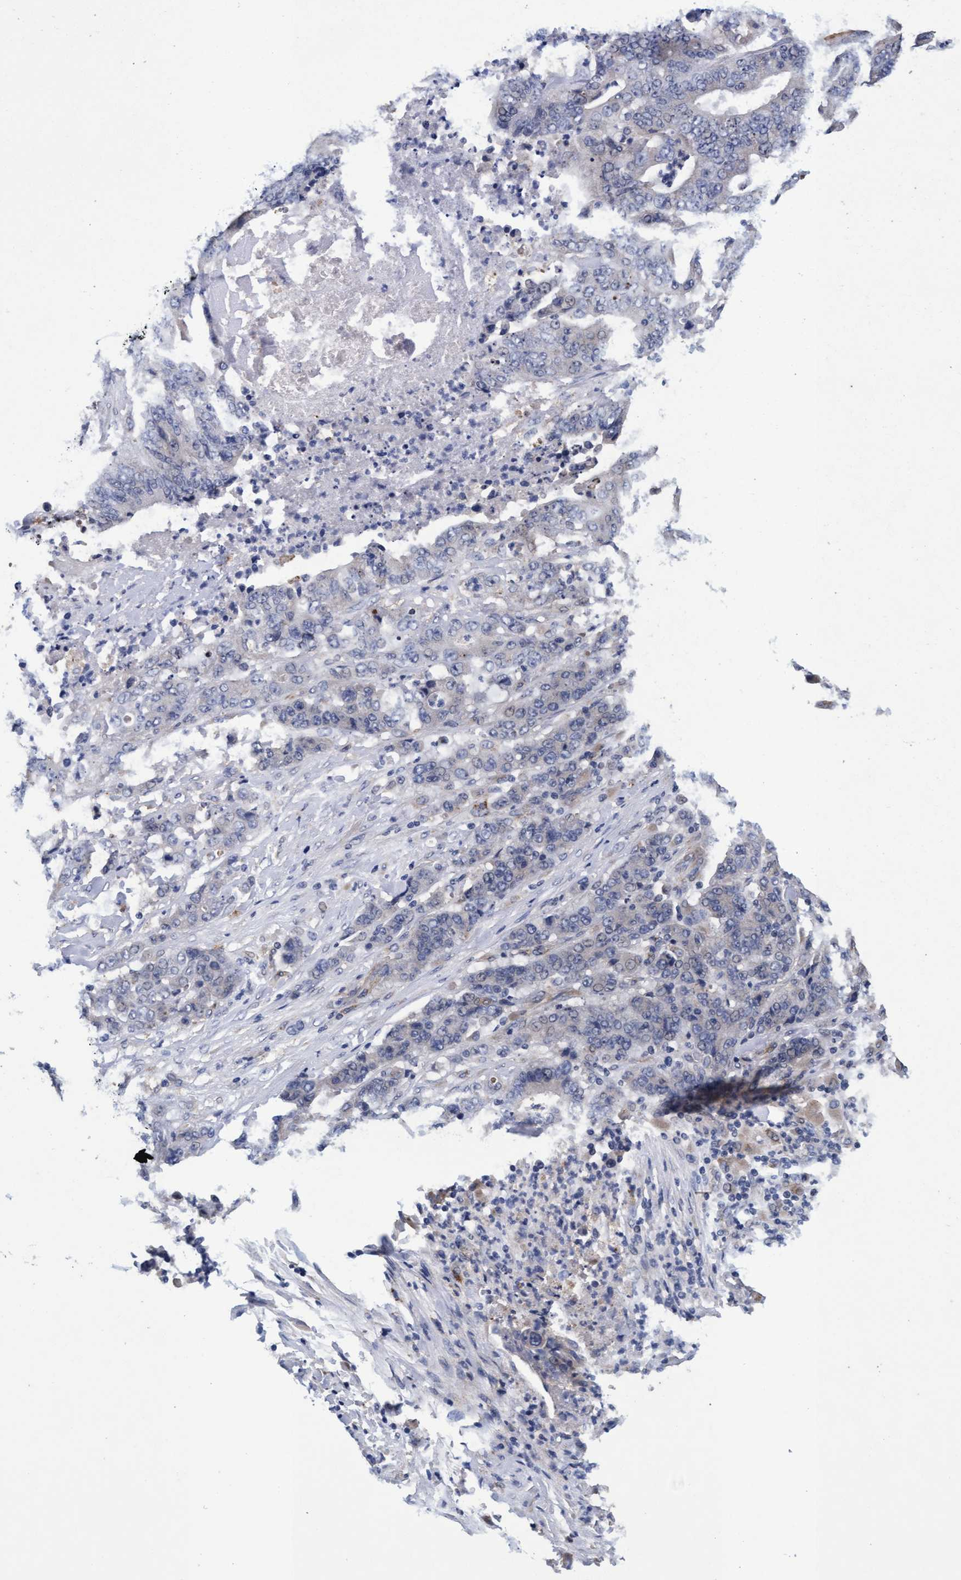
{"staining": {"intensity": "negative", "quantity": "none", "location": "none"}, "tissue": "stomach cancer", "cell_type": "Tumor cells", "image_type": "cancer", "snomed": [{"axis": "morphology", "description": "Adenocarcinoma, NOS"}, {"axis": "topography", "description": "Stomach"}], "caption": "An IHC image of stomach cancer (adenocarcinoma) is shown. There is no staining in tumor cells of stomach cancer (adenocarcinoma).", "gene": "CPQ", "patient": {"sex": "female", "age": 73}}